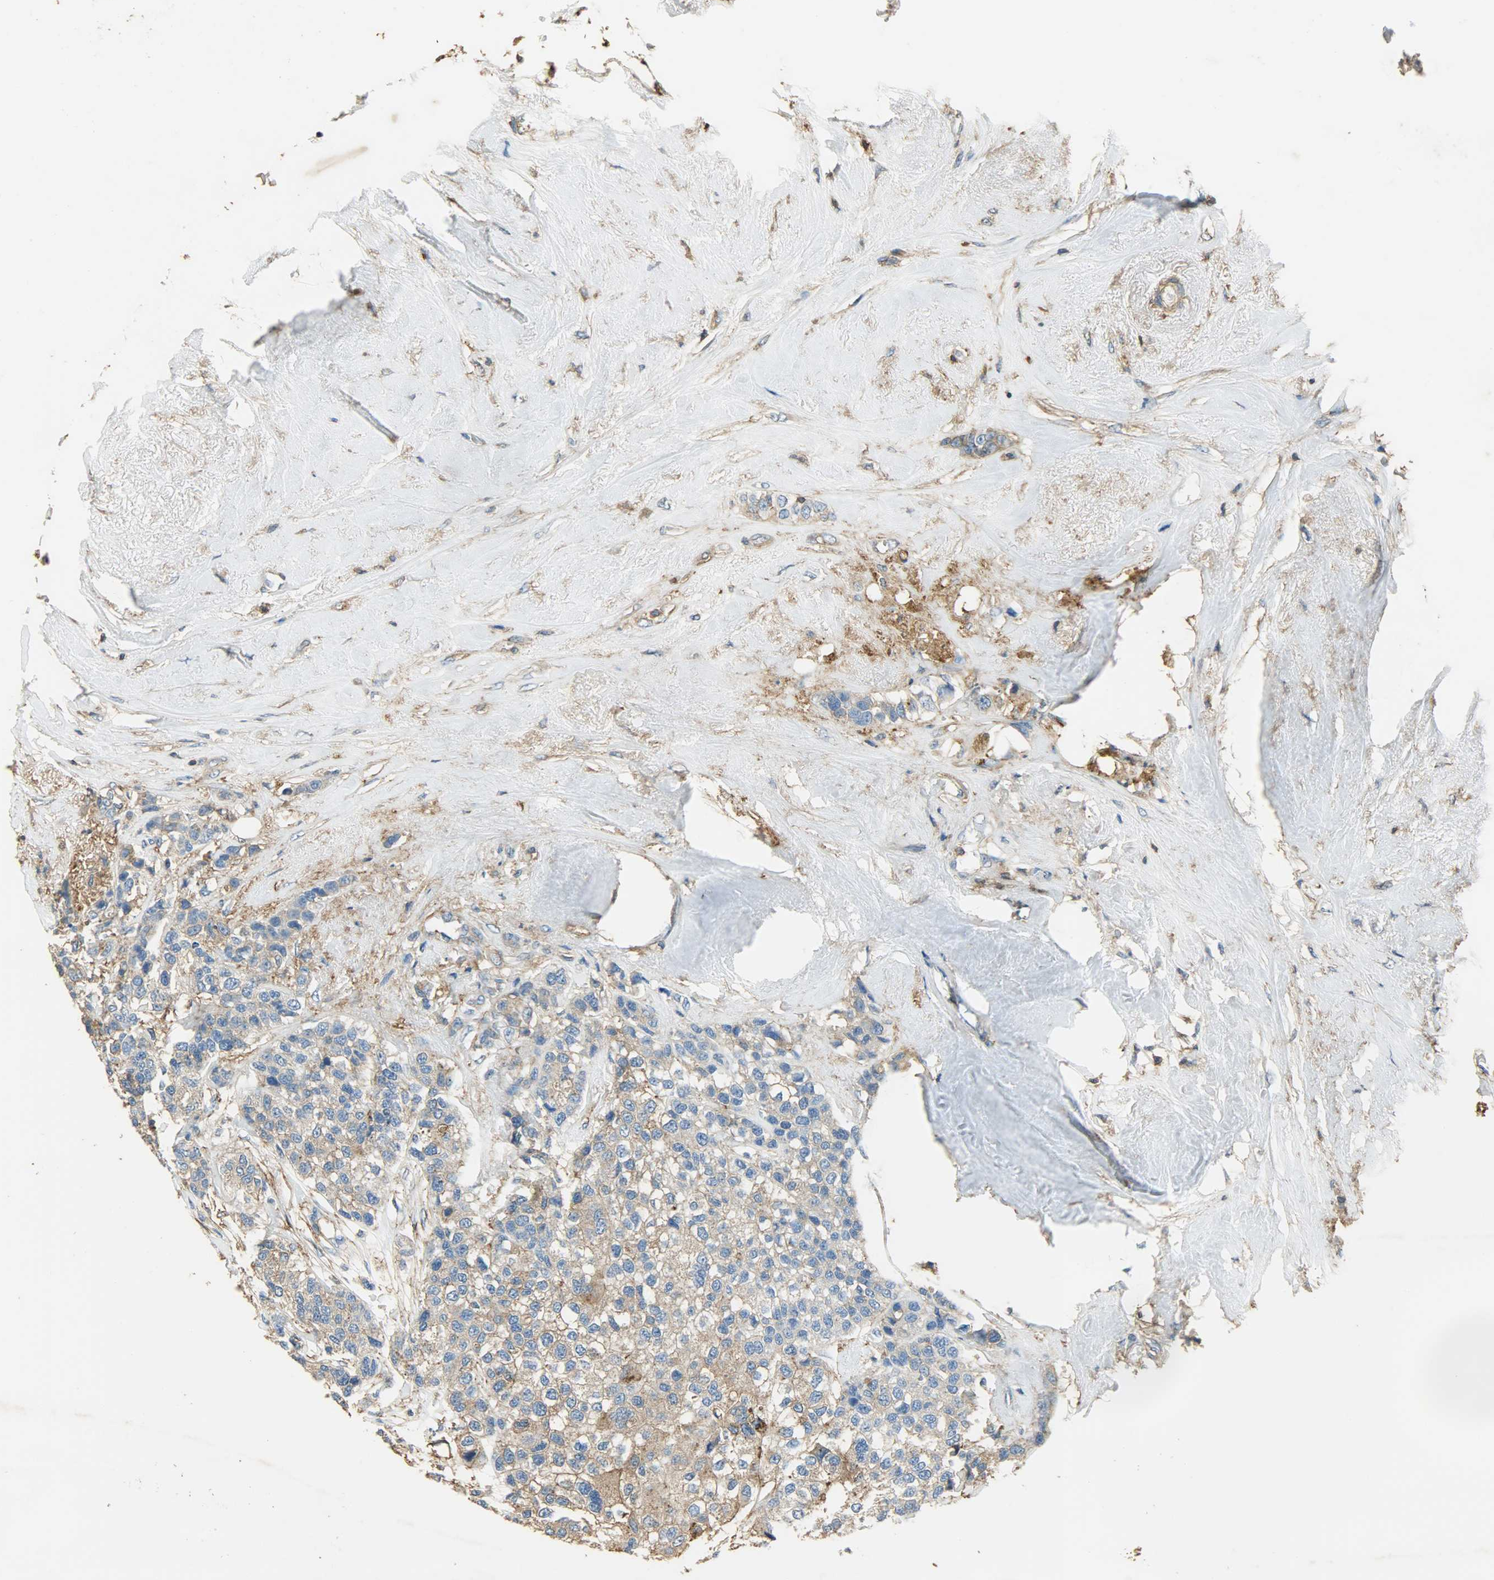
{"staining": {"intensity": "moderate", "quantity": ">75%", "location": "cytoplasmic/membranous"}, "tissue": "breast cancer", "cell_type": "Tumor cells", "image_type": "cancer", "snomed": [{"axis": "morphology", "description": "Duct carcinoma"}, {"axis": "topography", "description": "Breast"}], "caption": "Breast intraductal carcinoma stained with DAB (3,3'-diaminobenzidine) immunohistochemistry displays medium levels of moderate cytoplasmic/membranous staining in approximately >75% of tumor cells.", "gene": "ANXA6", "patient": {"sex": "female", "age": 51}}